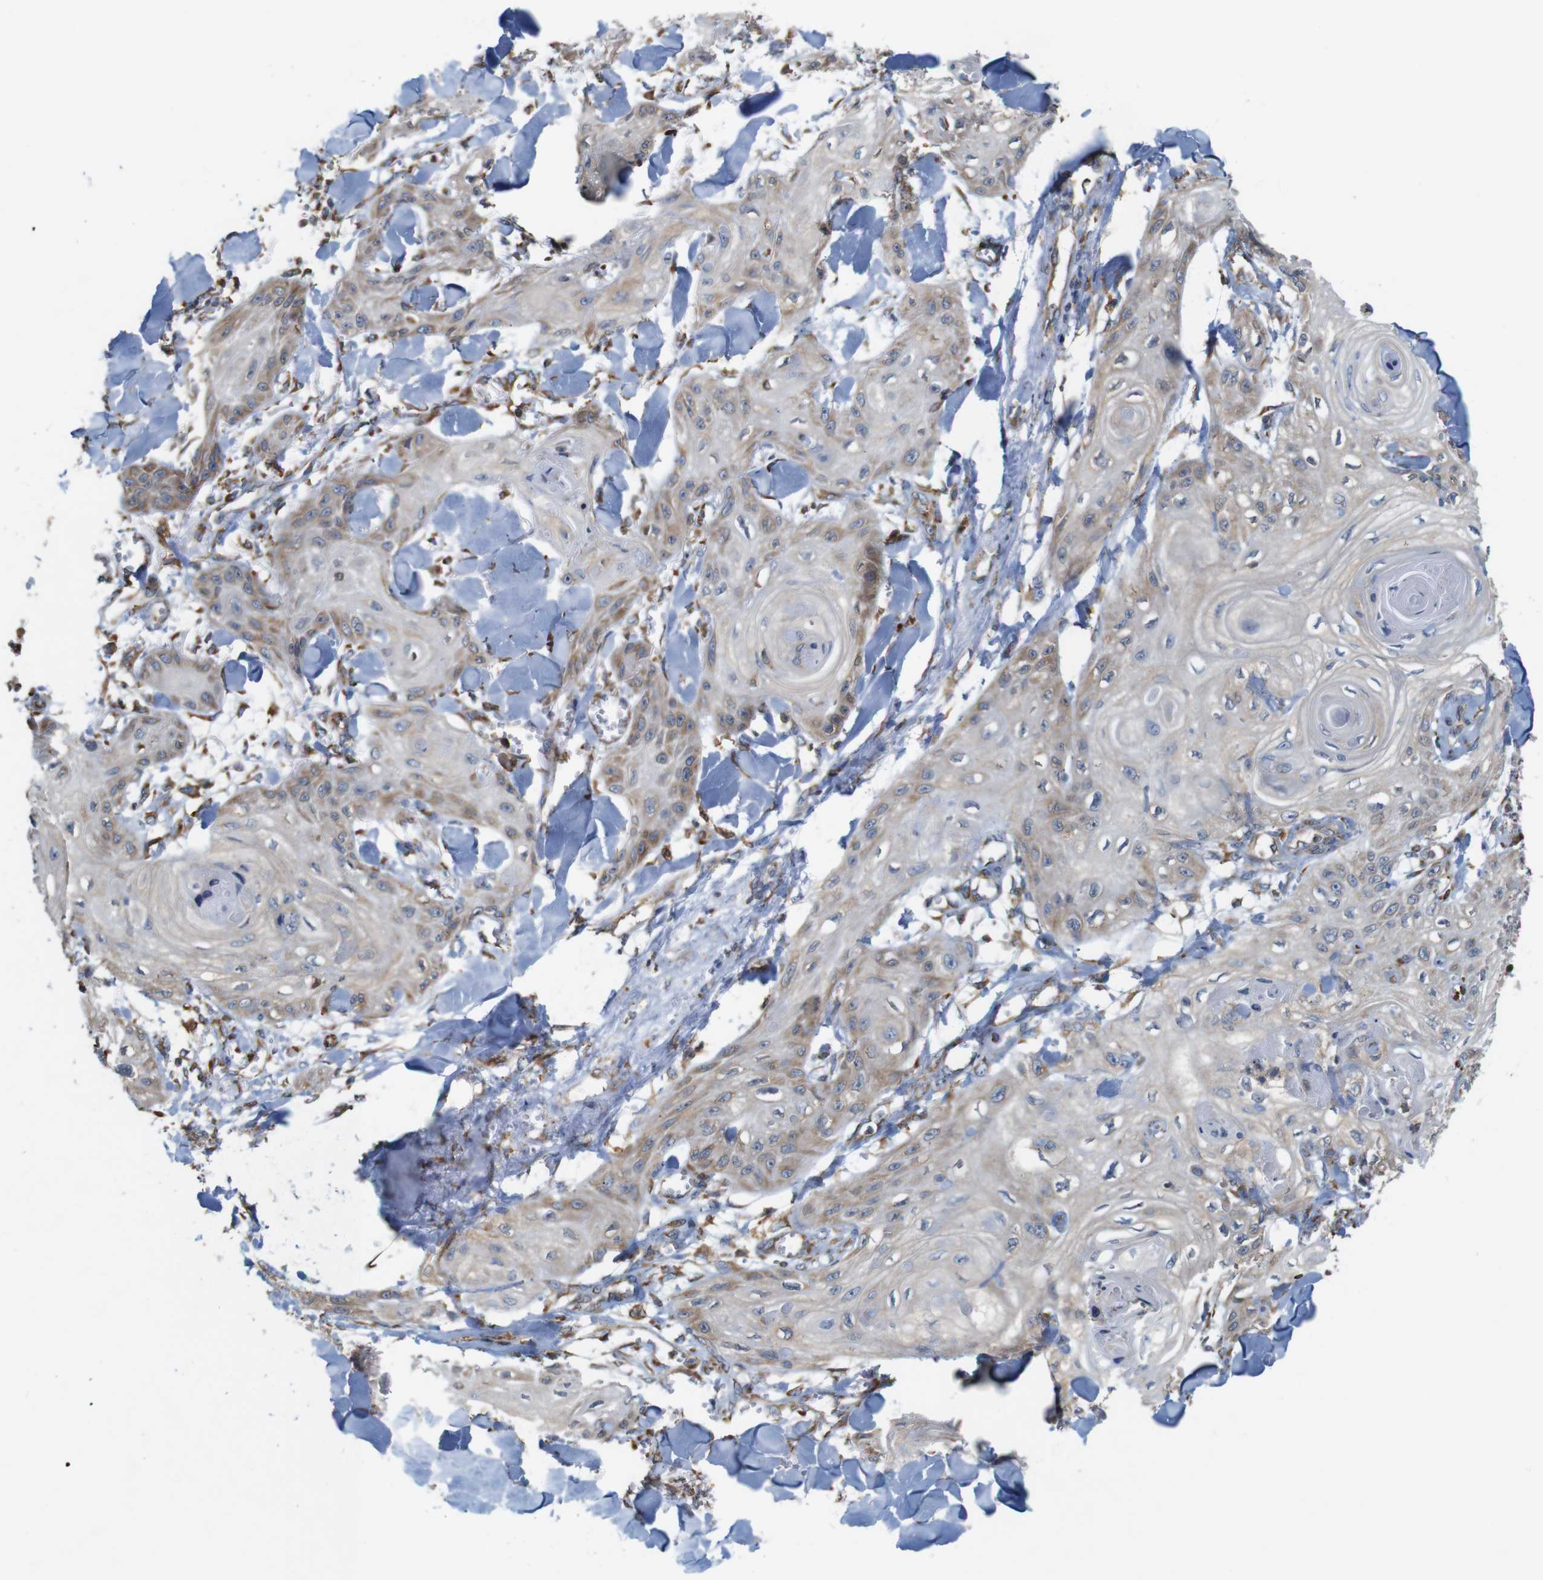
{"staining": {"intensity": "weak", "quantity": "<25%", "location": "cytoplasmic/membranous"}, "tissue": "skin cancer", "cell_type": "Tumor cells", "image_type": "cancer", "snomed": [{"axis": "morphology", "description": "Squamous cell carcinoma, NOS"}, {"axis": "topography", "description": "Skin"}], "caption": "An image of human skin cancer (squamous cell carcinoma) is negative for staining in tumor cells. (DAB immunohistochemistry (IHC) visualized using brightfield microscopy, high magnification).", "gene": "UGGT1", "patient": {"sex": "male", "age": 74}}